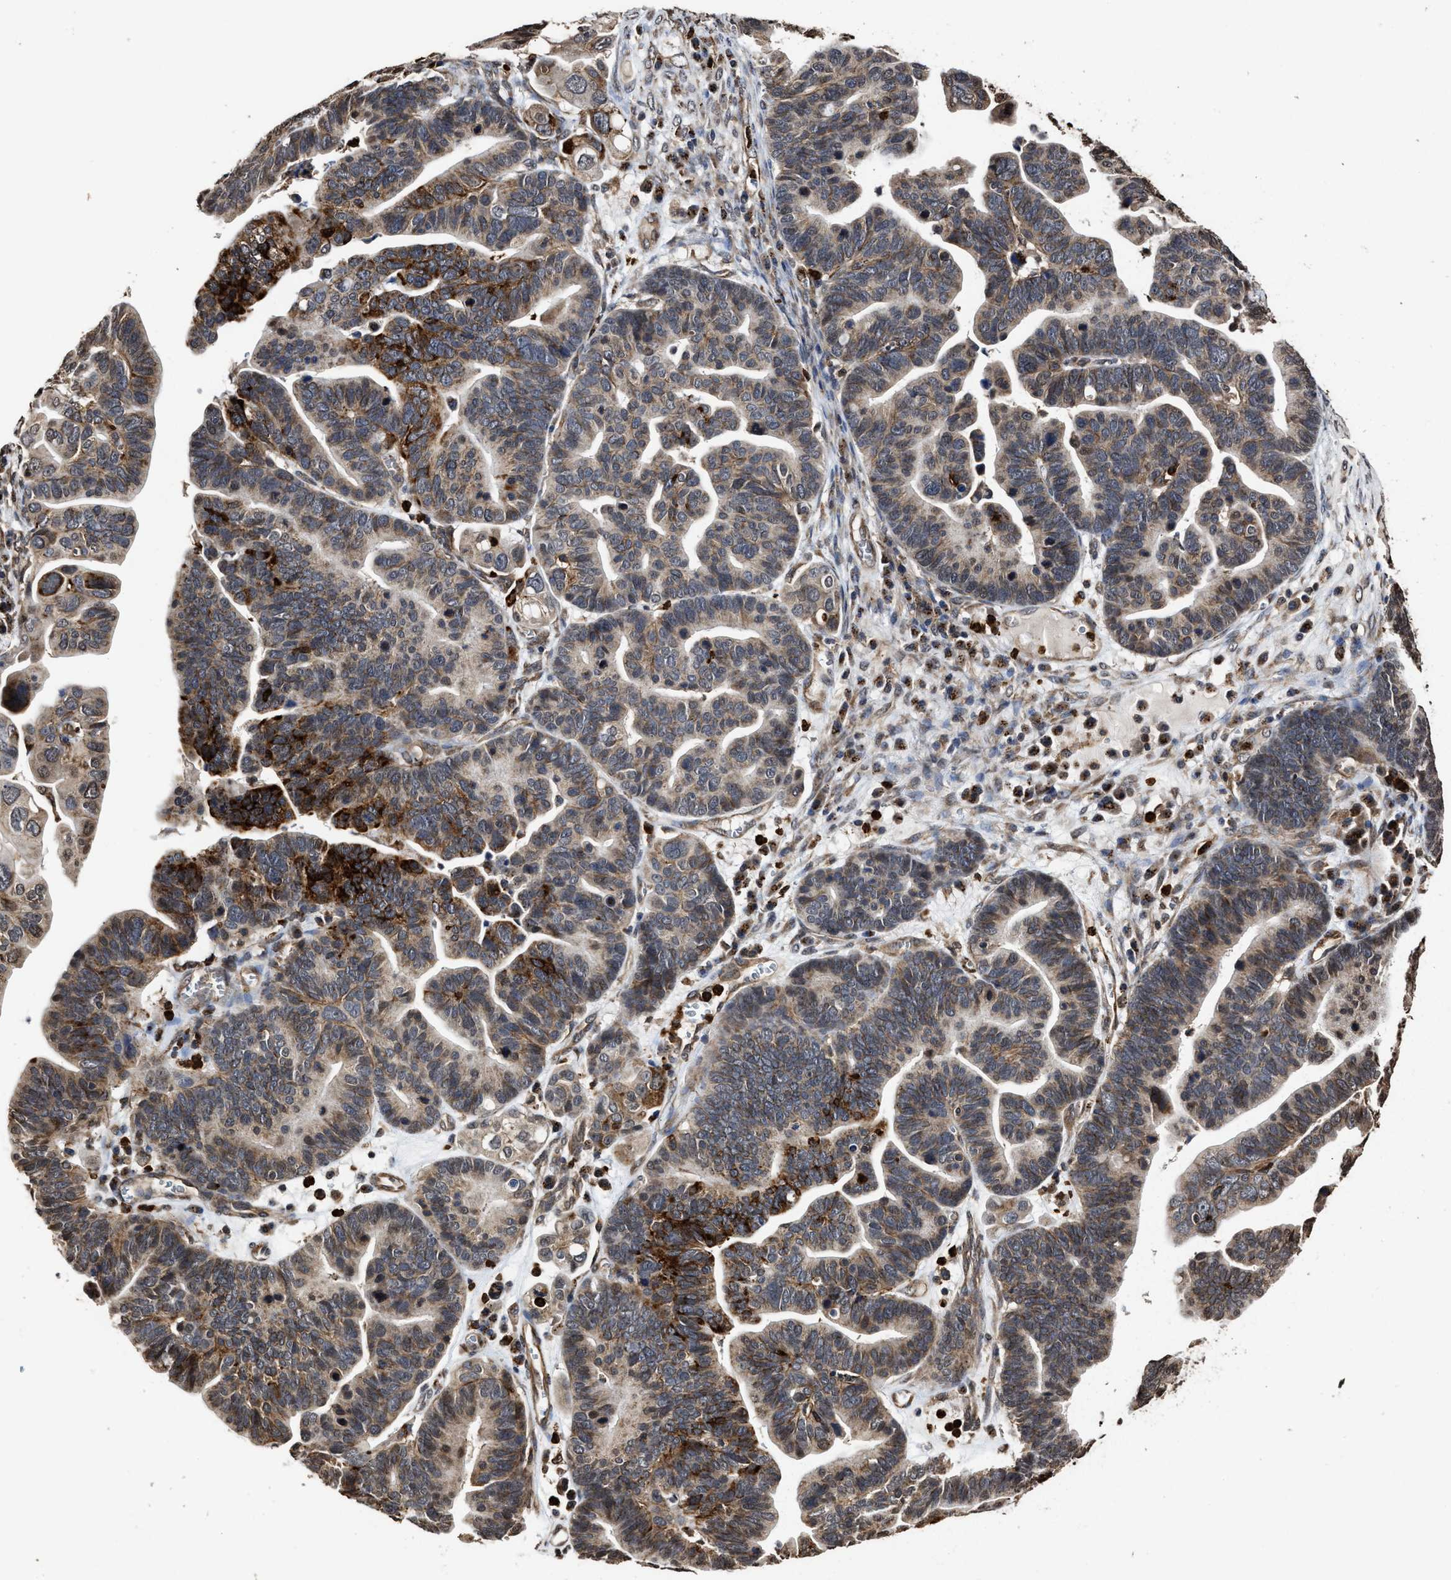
{"staining": {"intensity": "moderate", "quantity": ">75%", "location": "cytoplasmic/membranous"}, "tissue": "ovarian cancer", "cell_type": "Tumor cells", "image_type": "cancer", "snomed": [{"axis": "morphology", "description": "Cystadenocarcinoma, serous, NOS"}, {"axis": "topography", "description": "Ovary"}], "caption": "Human ovarian cancer stained with a brown dye demonstrates moderate cytoplasmic/membranous positive staining in approximately >75% of tumor cells.", "gene": "SEPTIN2", "patient": {"sex": "female", "age": 56}}